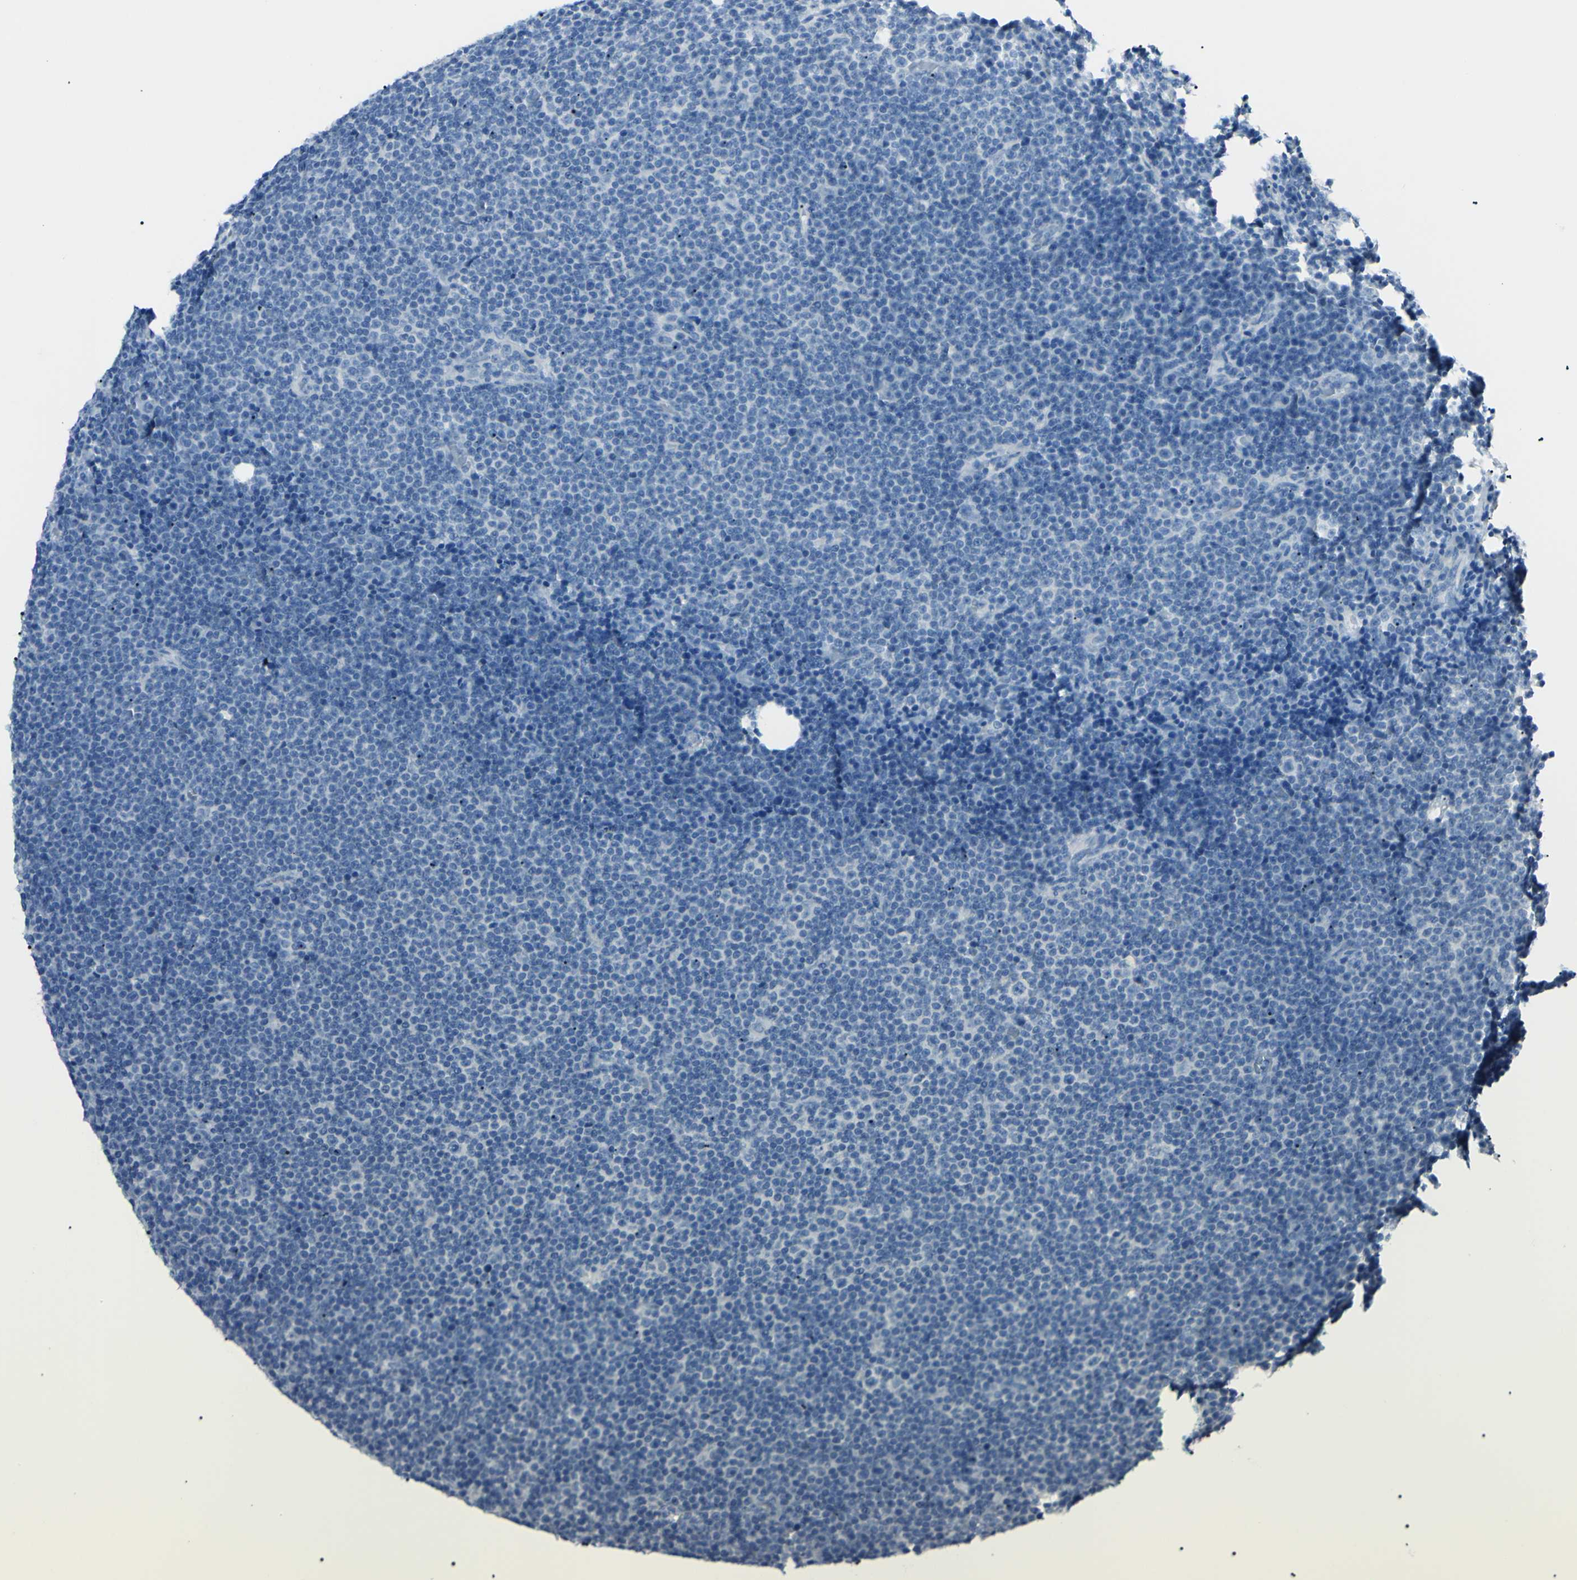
{"staining": {"intensity": "negative", "quantity": "none", "location": "none"}, "tissue": "lymphoma", "cell_type": "Tumor cells", "image_type": "cancer", "snomed": [{"axis": "morphology", "description": "Malignant lymphoma, non-Hodgkin's type, Low grade"}, {"axis": "topography", "description": "Lymph node"}], "caption": "An image of human lymphoma is negative for staining in tumor cells.", "gene": "FOLH1", "patient": {"sex": "female", "age": 67}}